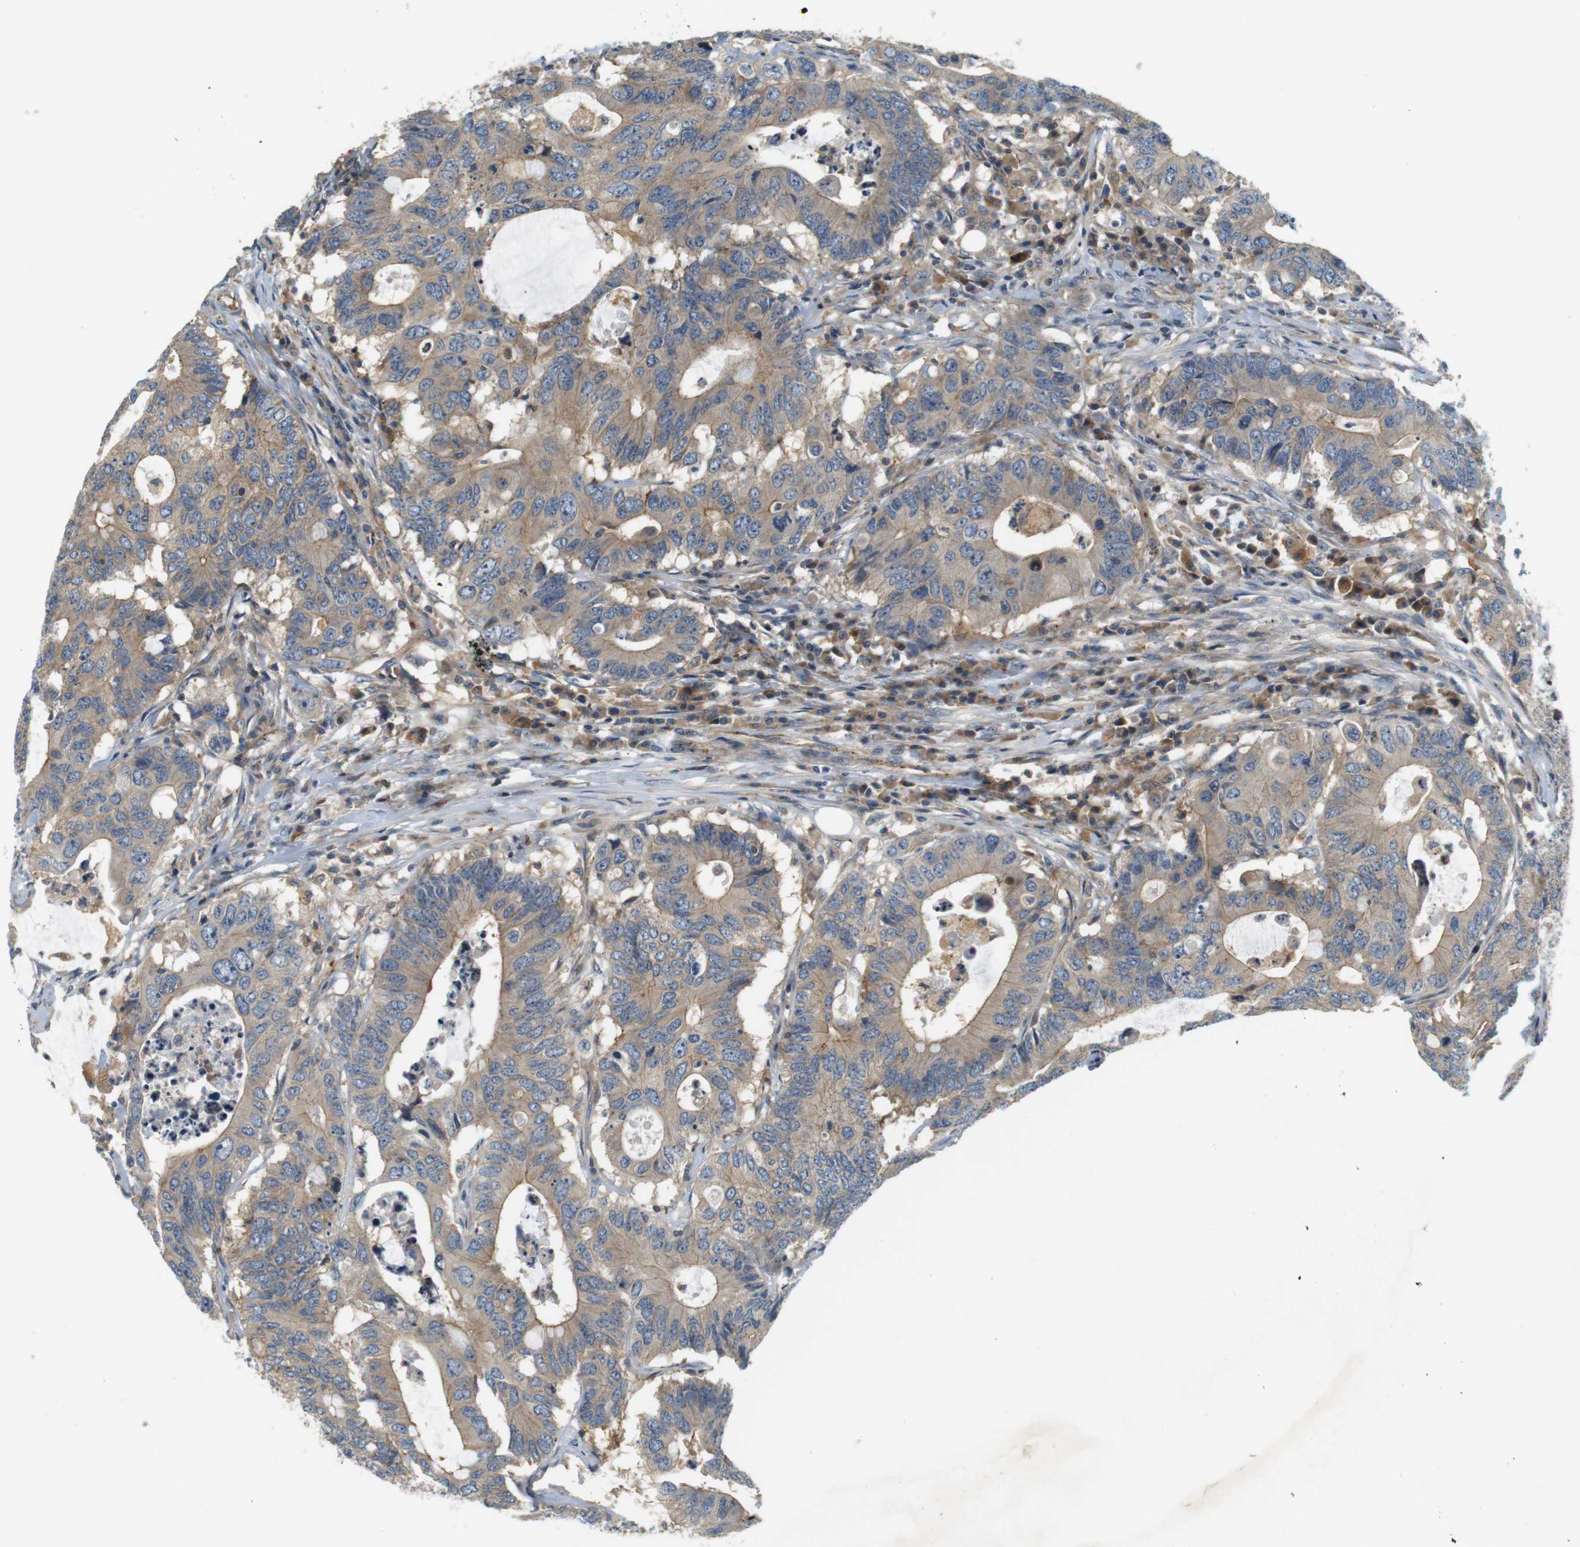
{"staining": {"intensity": "weak", "quantity": ">75%", "location": "cytoplasmic/membranous"}, "tissue": "colorectal cancer", "cell_type": "Tumor cells", "image_type": "cancer", "snomed": [{"axis": "morphology", "description": "Adenocarcinoma, NOS"}, {"axis": "topography", "description": "Colon"}], "caption": "IHC photomicrograph of neoplastic tissue: human colorectal adenocarcinoma stained using IHC displays low levels of weak protein expression localized specifically in the cytoplasmic/membranous of tumor cells, appearing as a cytoplasmic/membranous brown color.", "gene": "SH3GLB1", "patient": {"sex": "male", "age": 71}}